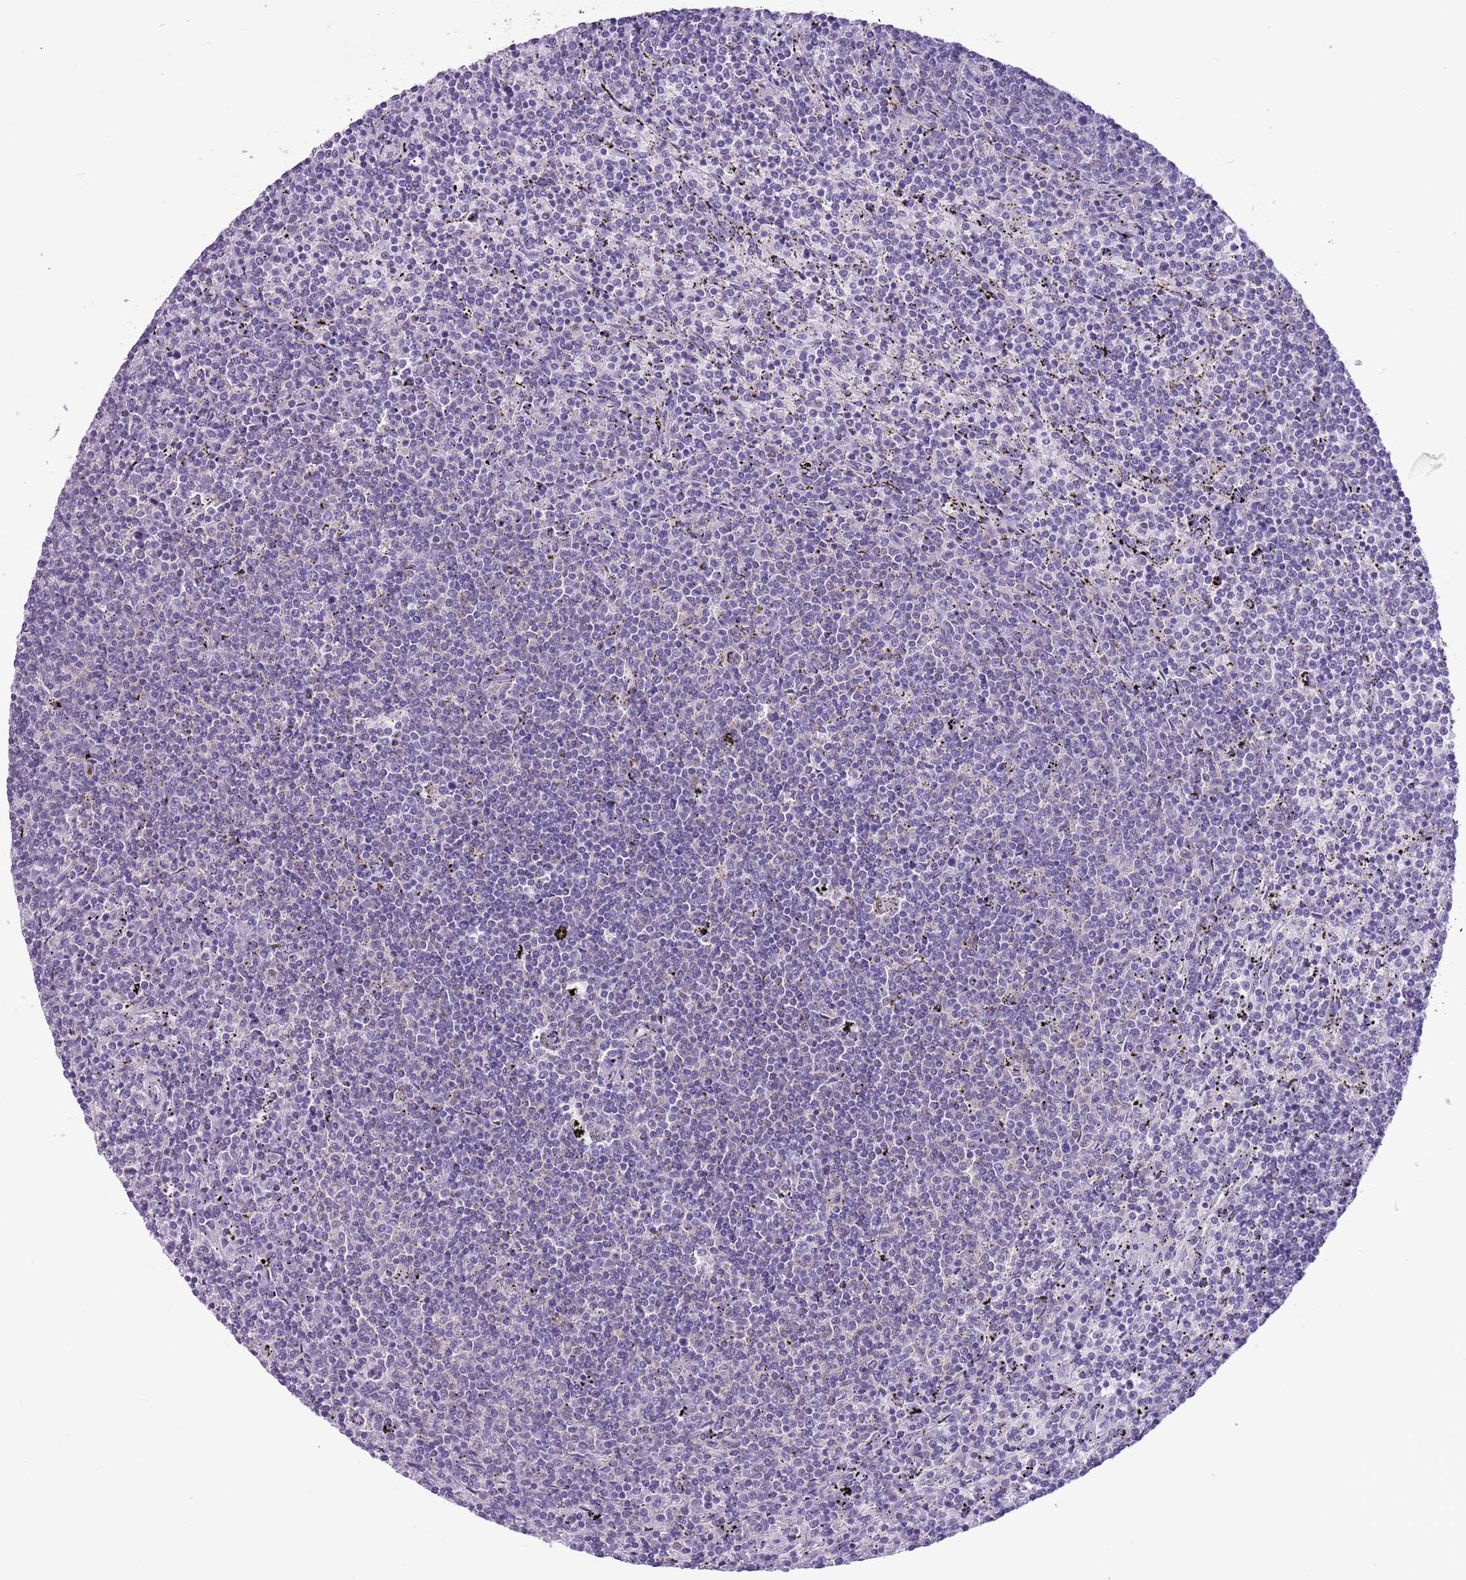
{"staining": {"intensity": "negative", "quantity": "none", "location": "none"}, "tissue": "lymphoma", "cell_type": "Tumor cells", "image_type": "cancer", "snomed": [{"axis": "morphology", "description": "Malignant lymphoma, non-Hodgkin's type, Low grade"}, {"axis": "topography", "description": "Spleen"}], "caption": "Human lymphoma stained for a protein using IHC displays no positivity in tumor cells.", "gene": "PFKFB2", "patient": {"sex": "female", "age": 50}}